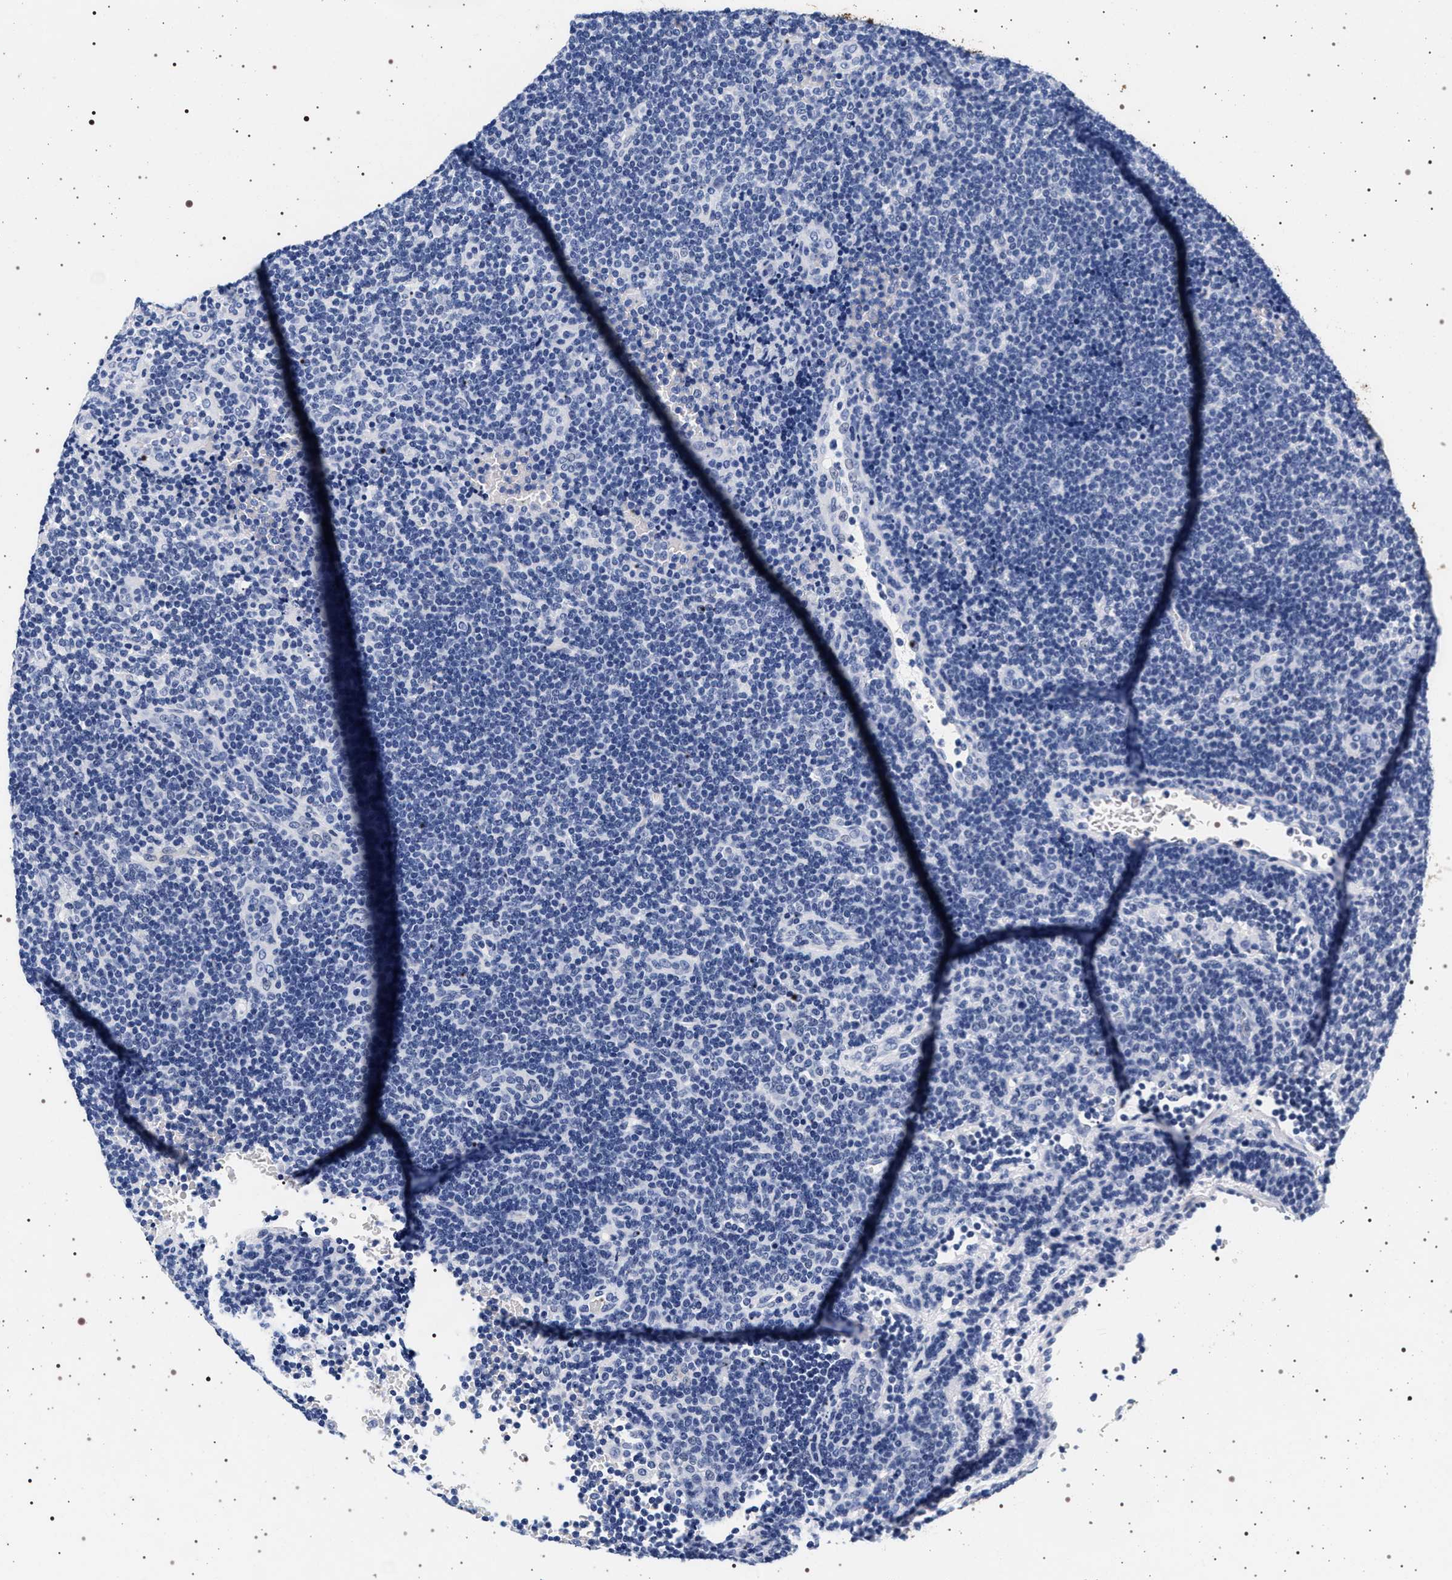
{"staining": {"intensity": "negative", "quantity": "none", "location": "none"}, "tissue": "lymphoma", "cell_type": "Tumor cells", "image_type": "cancer", "snomed": [{"axis": "morphology", "description": "Hodgkin's disease, NOS"}, {"axis": "topography", "description": "Lymph node"}], "caption": "Protein analysis of Hodgkin's disease shows no significant staining in tumor cells.", "gene": "SYN1", "patient": {"sex": "female", "age": 57}}